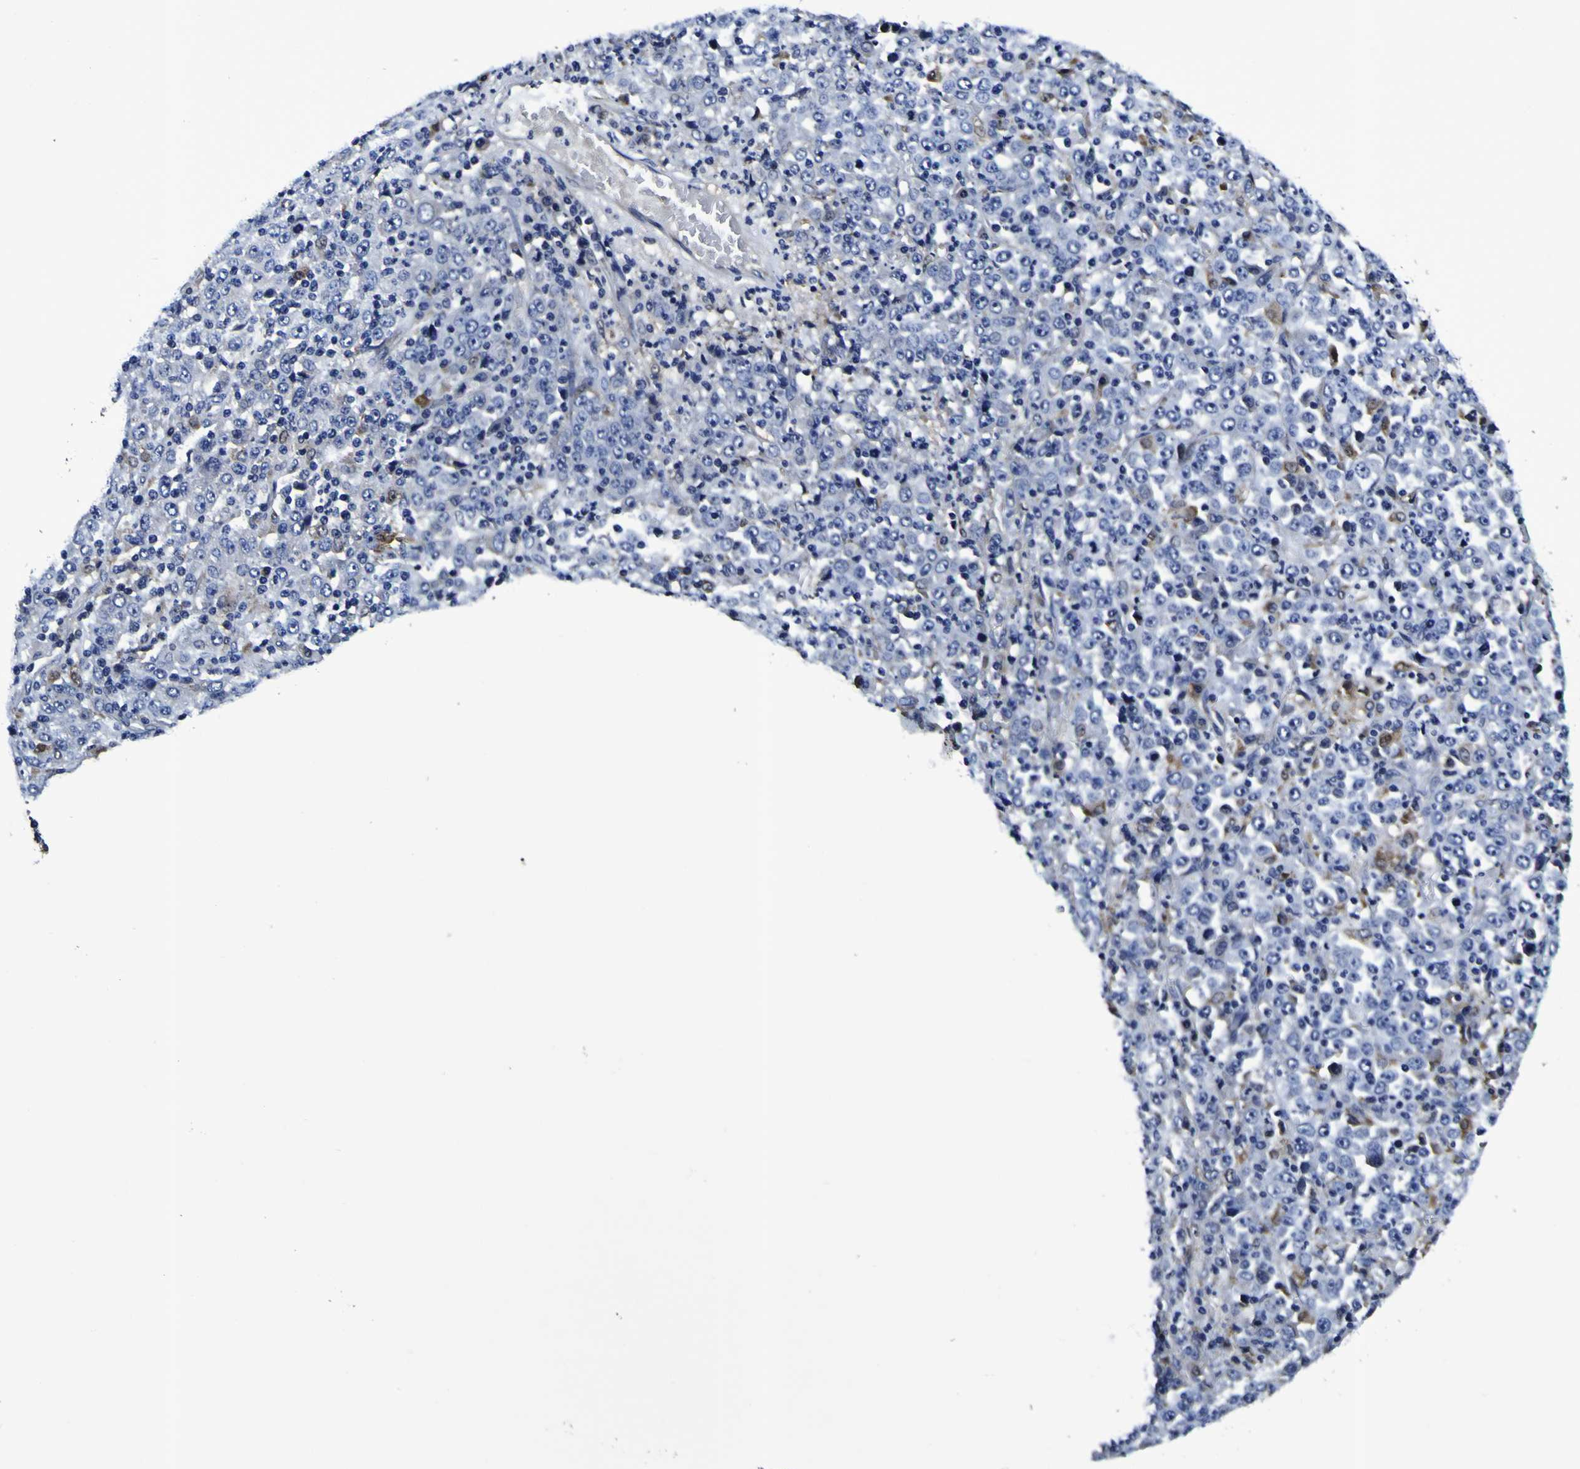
{"staining": {"intensity": "negative", "quantity": "none", "location": "none"}, "tissue": "stomach cancer", "cell_type": "Tumor cells", "image_type": "cancer", "snomed": [{"axis": "morphology", "description": "Normal tissue, NOS"}, {"axis": "morphology", "description": "Adenocarcinoma, NOS"}, {"axis": "topography", "description": "Stomach, upper"}, {"axis": "topography", "description": "Stomach"}], "caption": "Protein analysis of stomach cancer demonstrates no significant positivity in tumor cells.", "gene": "GPX1", "patient": {"sex": "male", "age": 59}}